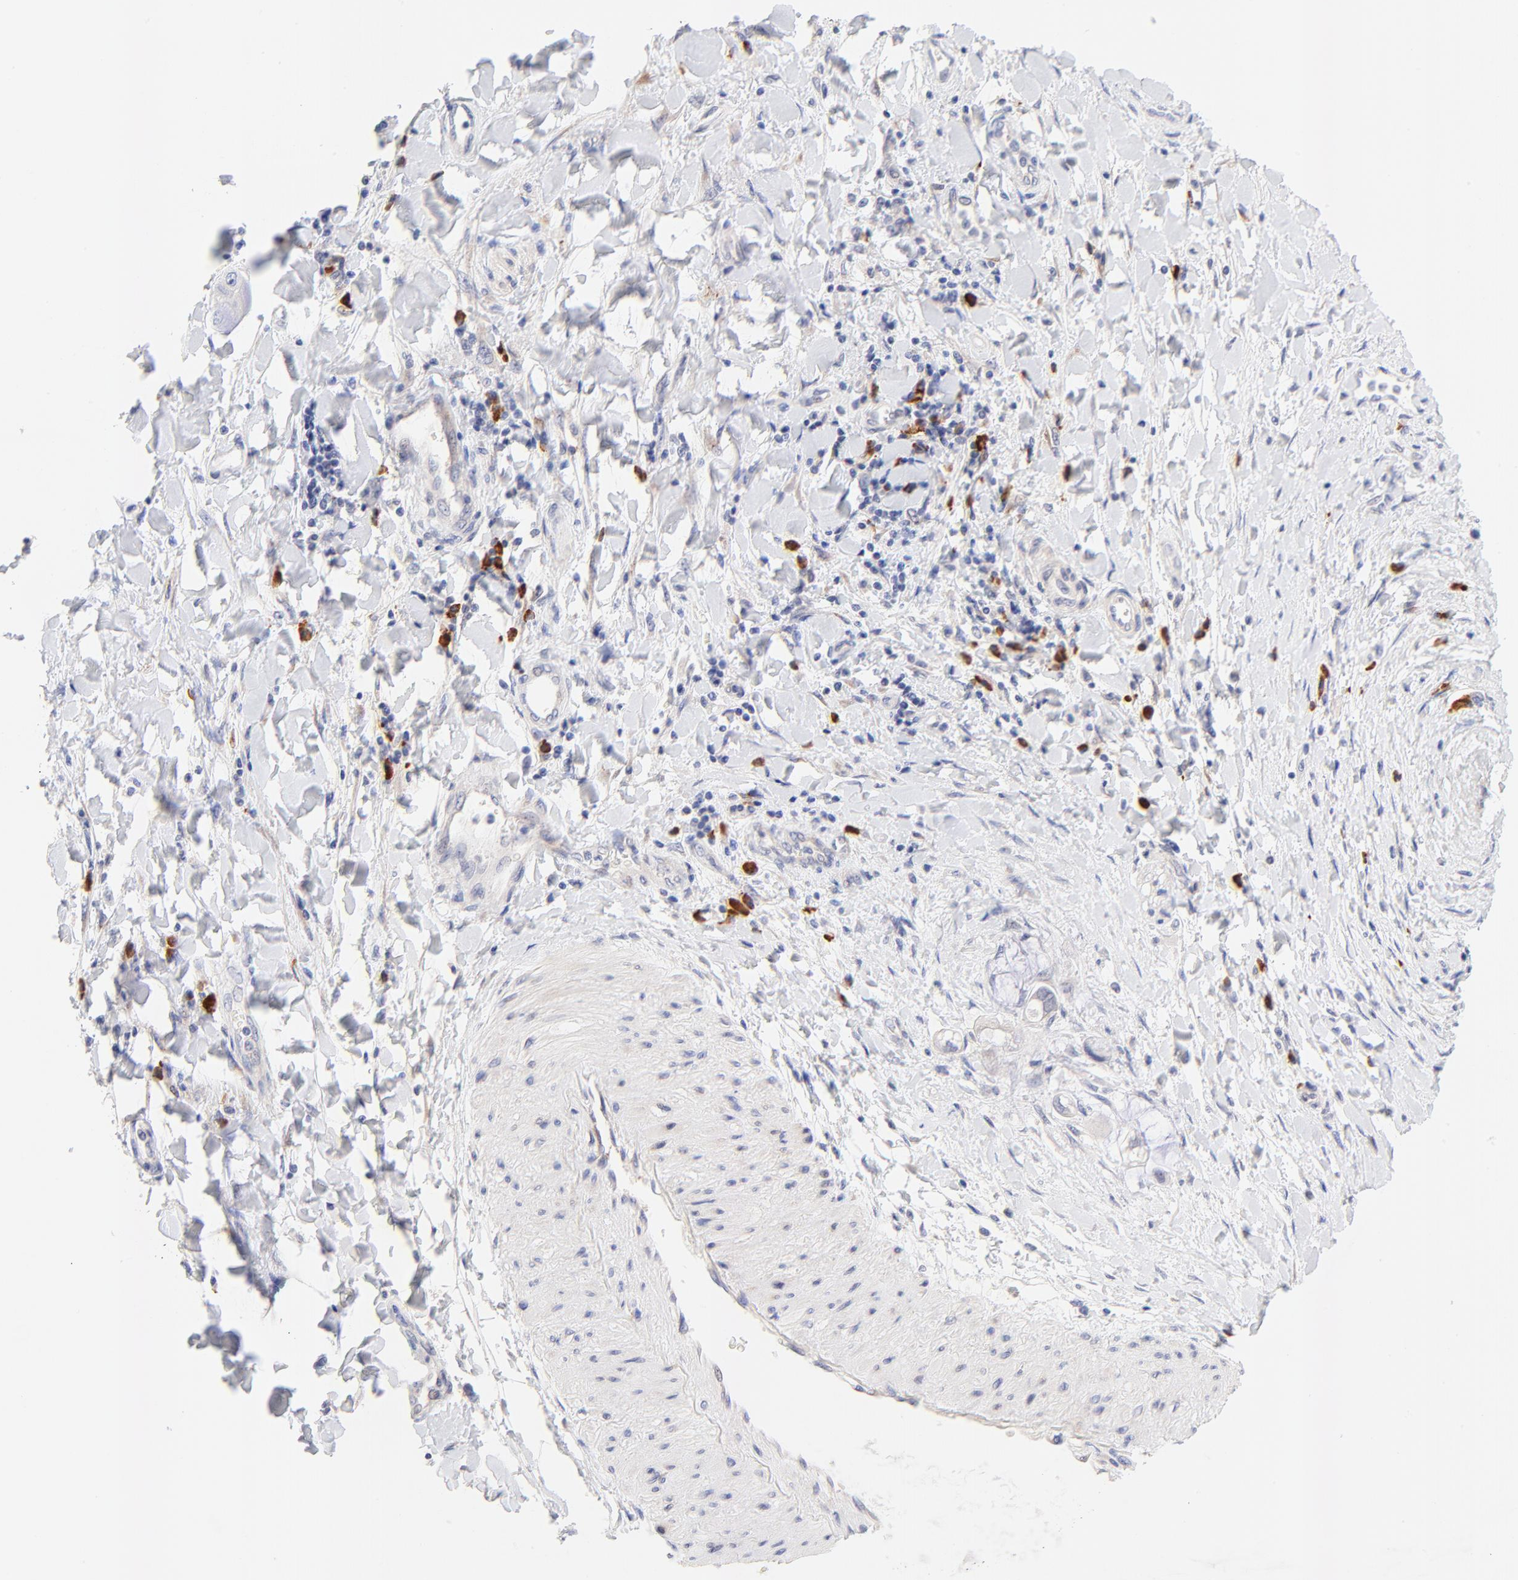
{"staining": {"intensity": "negative", "quantity": "none", "location": "none"}, "tissue": "adipose tissue", "cell_type": "Adipocytes", "image_type": "normal", "snomed": [{"axis": "morphology", "description": "Normal tissue, NOS"}, {"axis": "morphology", "description": "Cholangiocarcinoma"}, {"axis": "topography", "description": "Liver"}, {"axis": "topography", "description": "Peripheral nerve tissue"}], "caption": "An IHC photomicrograph of unremarkable adipose tissue is shown. There is no staining in adipocytes of adipose tissue.", "gene": "AFF2", "patient": {"sex": "male", "age": 50}}